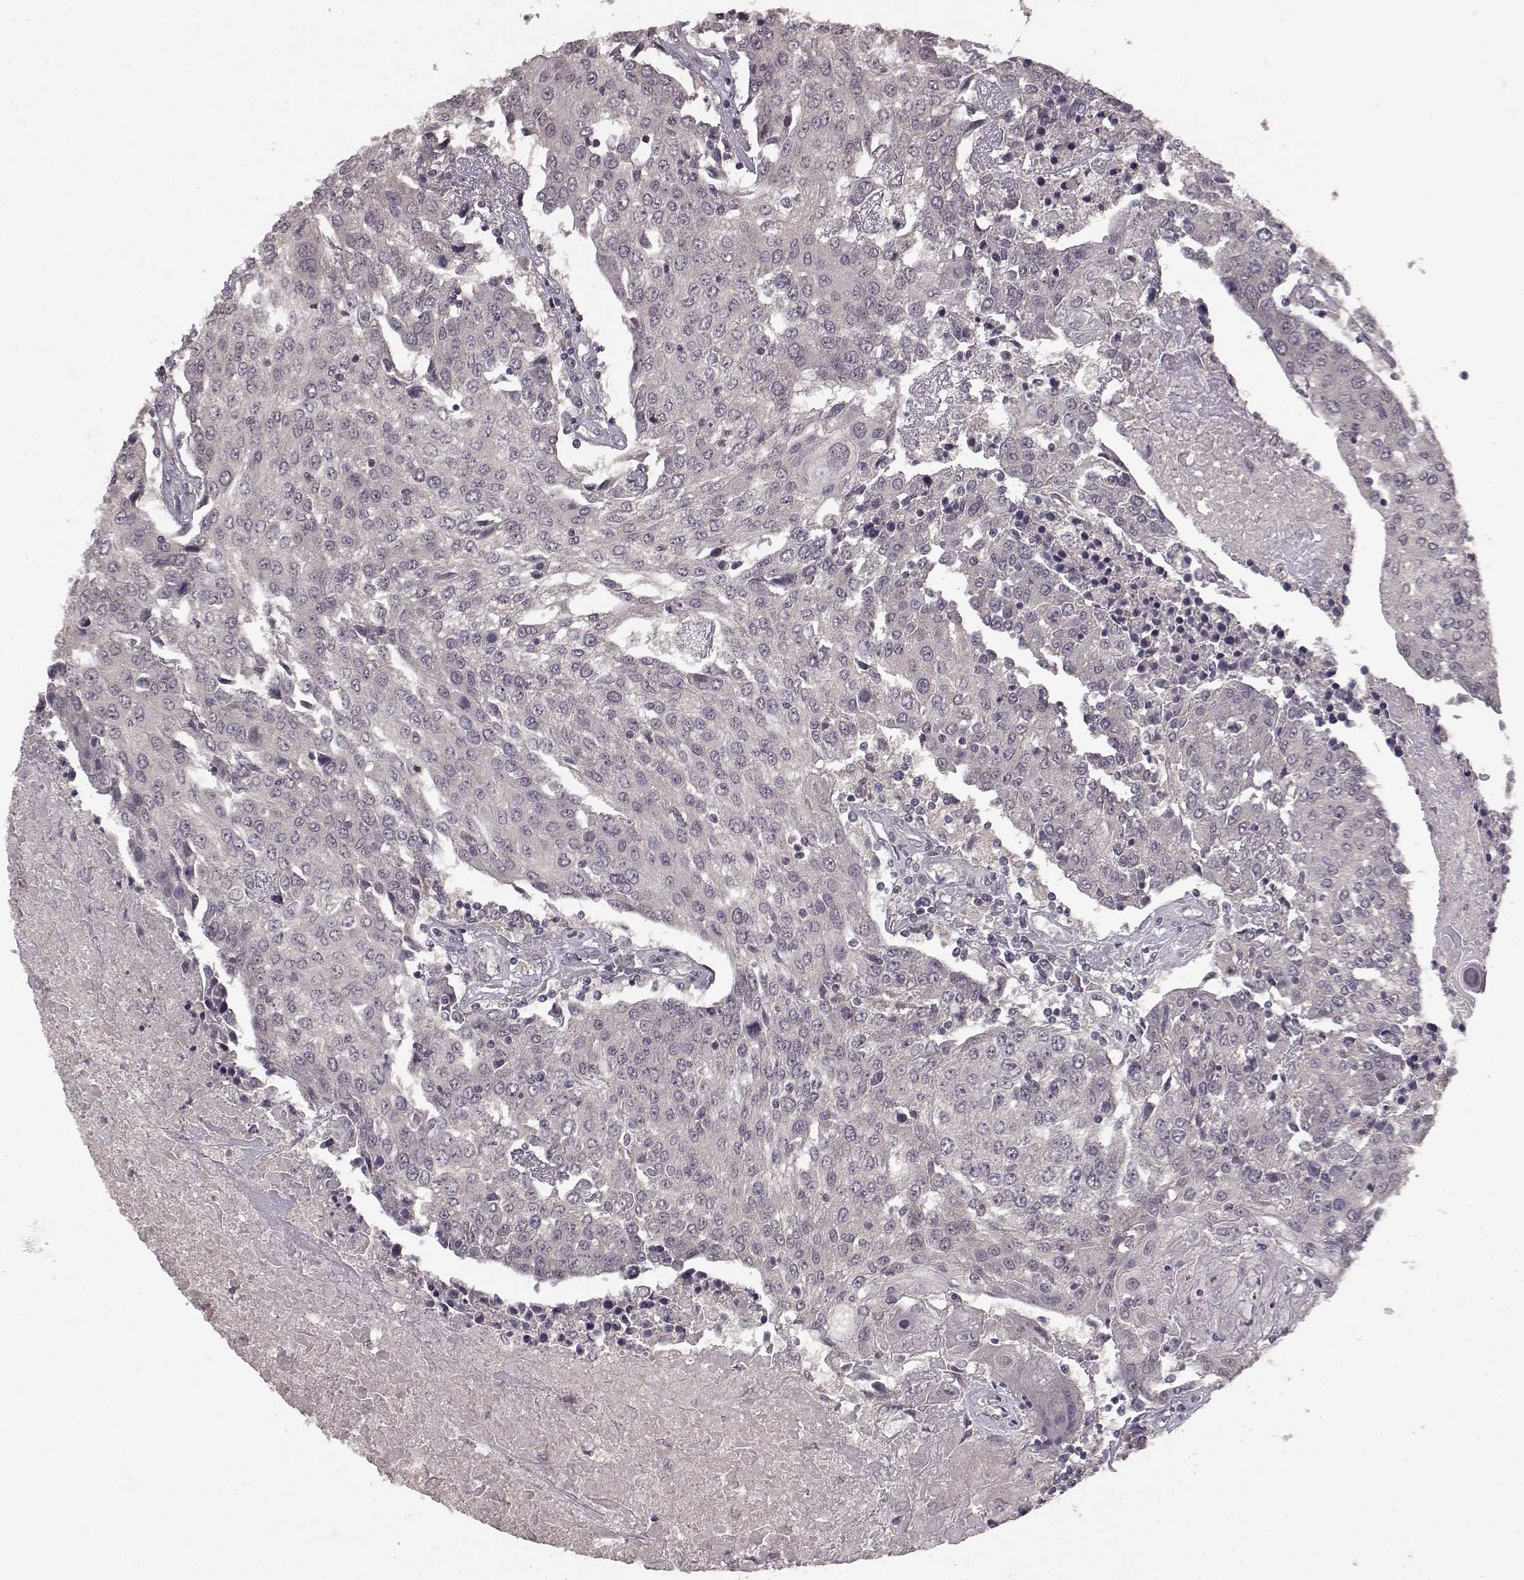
{"staining": {"intensity": "negative", "quantity": "none", "location": "none"}, "tissue": "urothelial cancer", "cell_type": "Tumor cells", "image_type": "cancer", "snomed": [{"axis": "morphology", "description": "Urothelial carcinoma, High grade"}, {"axis": "topography", "description": "Urinary bladder"}], "caption": "IHC of human urothelial cancer displays no positivity in tumor cells. (Stains: DAB immunohistochemistry (IHC) with hematoxylin counter stain, Microscopy: brightfield microscopy at high magnification).", "gene": "NTRK2", "patient": {"sex": "female", "age": 85}}